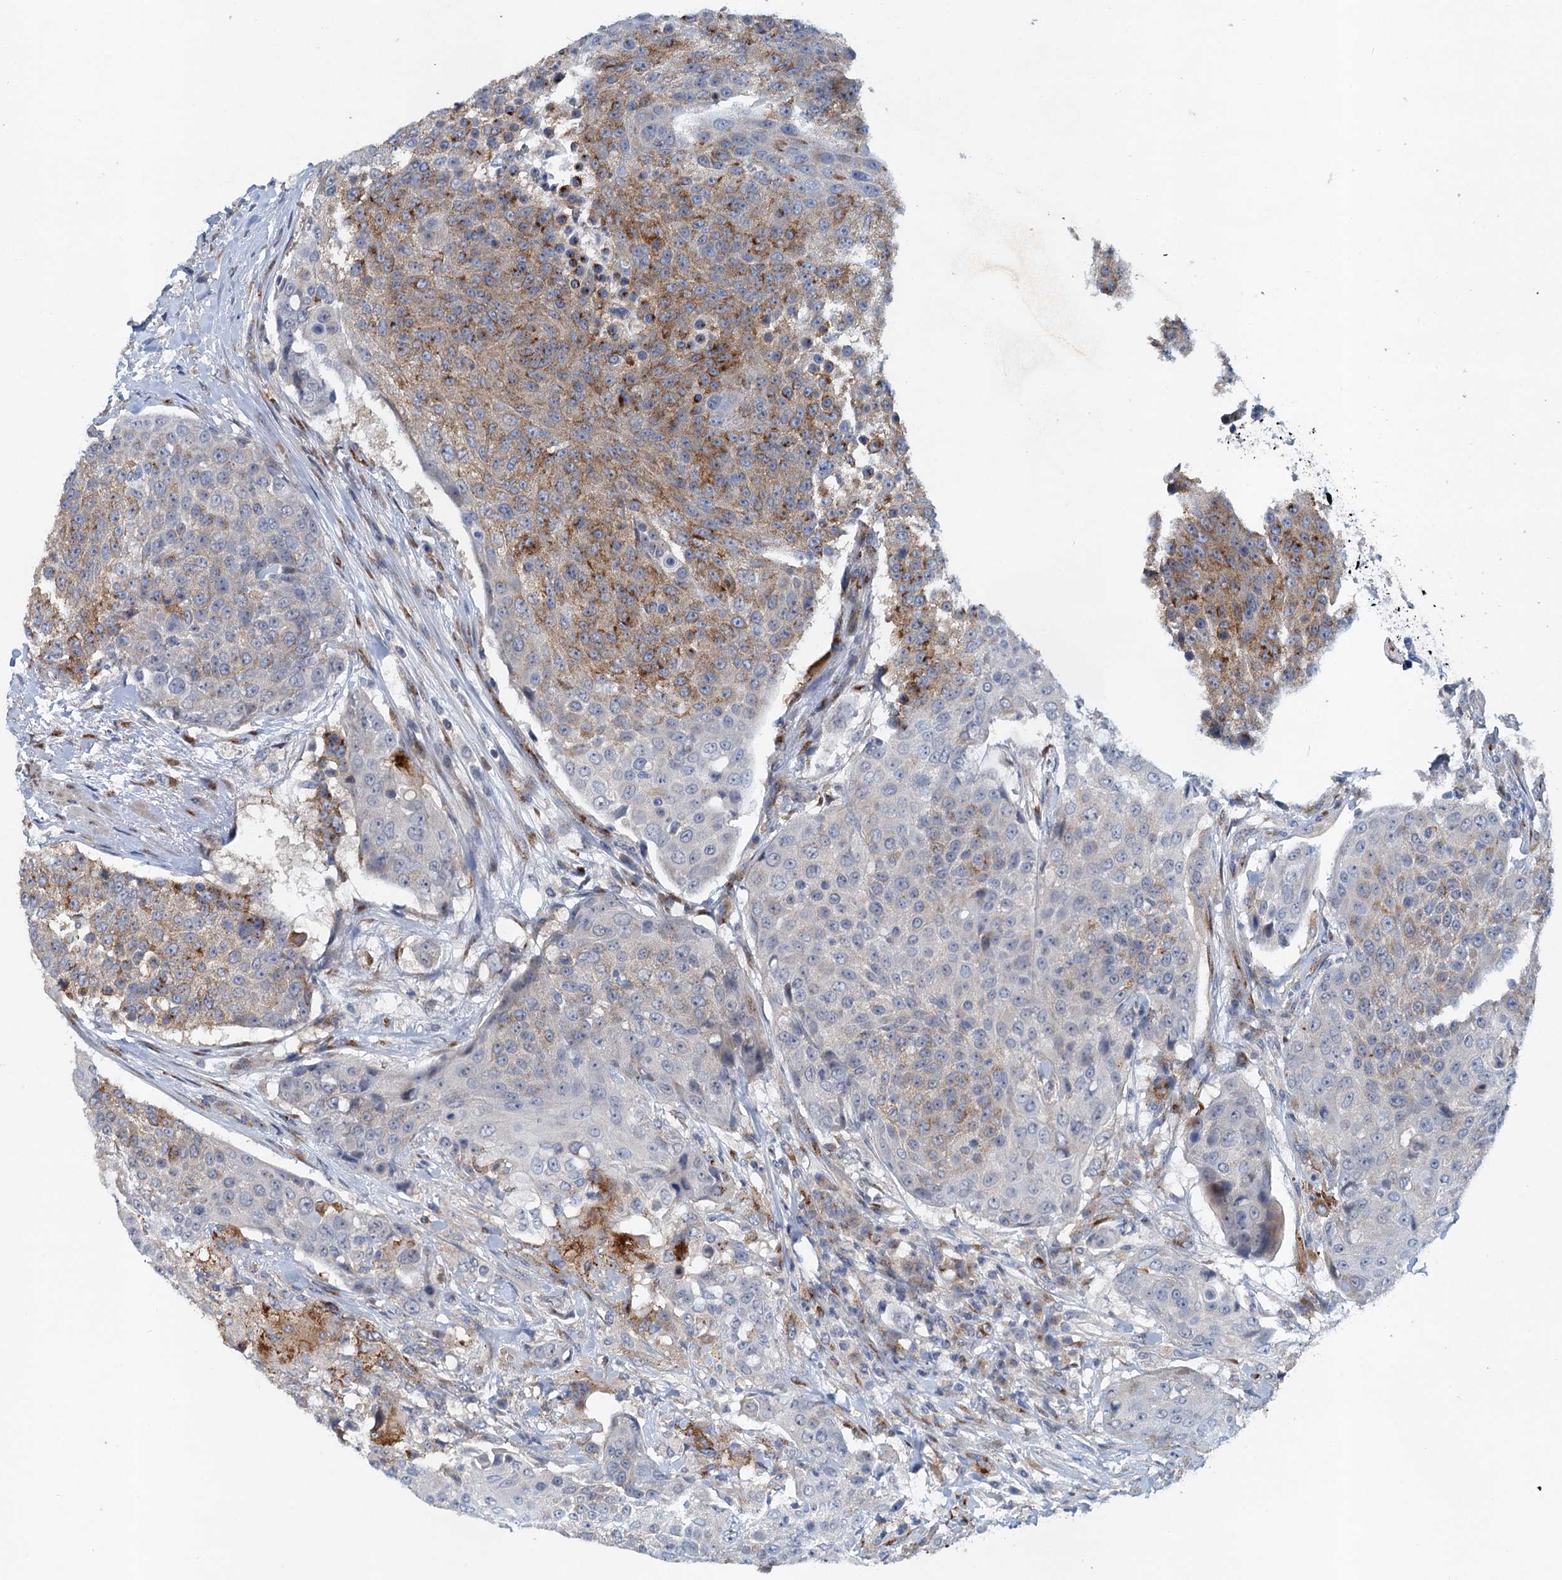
{"staining": {"intensity": "strong", "quantity": "<25%", "location": "cytoplasmic/membranous"}, "tissue": "urothelial cancer", "cell_type": "Tumor cells", "image_type": "cancer", "snomed": [{"axis": "morphology", "description": "Urothelial carcinoma, High grade"}, {"axis": "topography", "description": "Urinary bladder"}], "caption": "Human urothelial cancer stained for a protein (brown) shows strong cytoplasmic/membranous positive staining in approximately <25% of tumor cells.", "gene": "NBEA", "patient": {"sex": "female", "age": 63}}